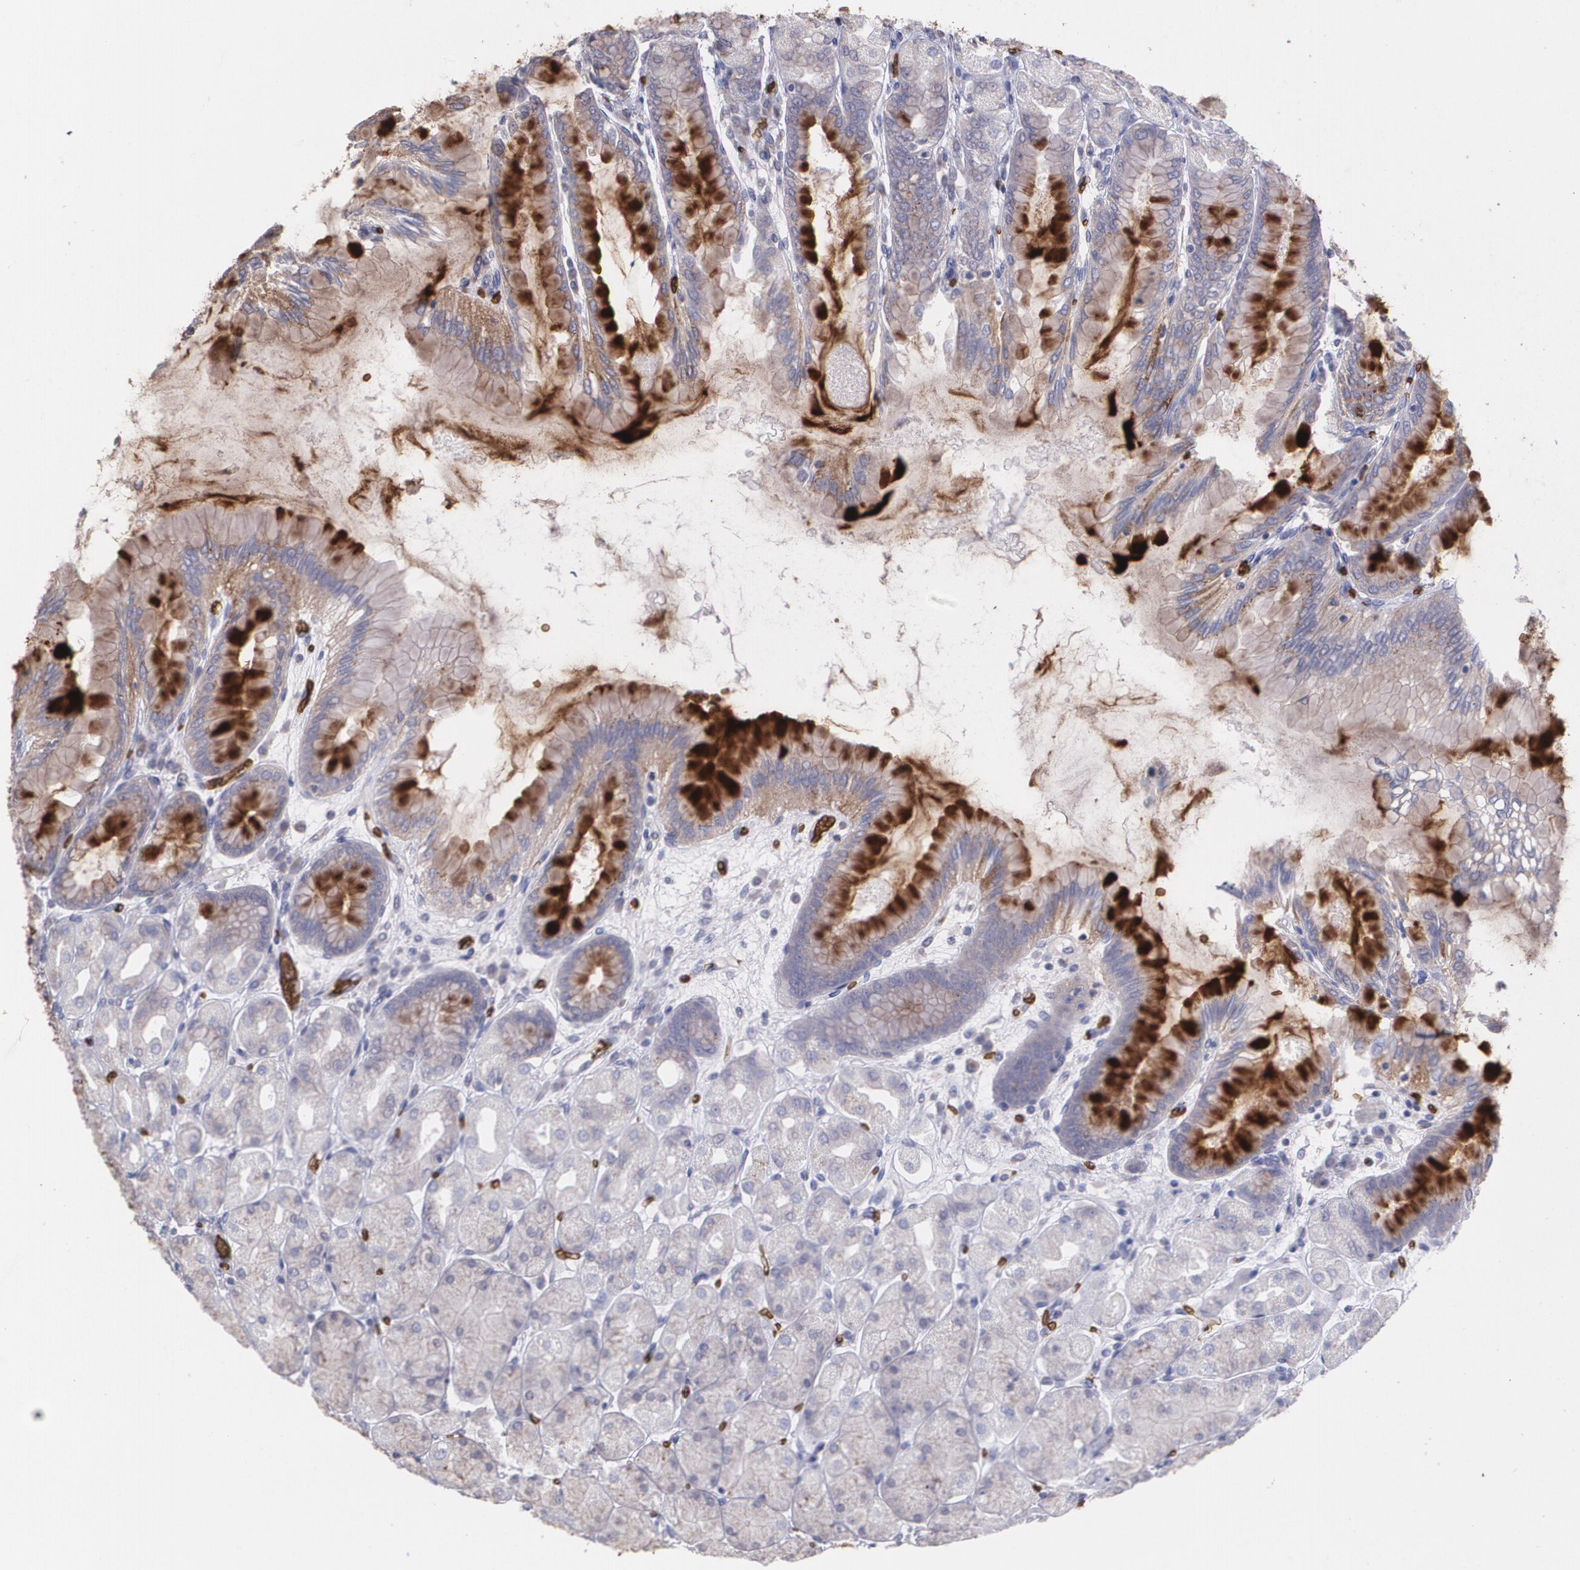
{"staining": {"intensity": "moderate", "quantity": "25%-75%", "location": "cytoplasmic/membranous"}, "tissue": "stomach", "cell_type": "Glandular cells", "image_type": "normal", "snomed": [{"axis": "morphology", "description": "Normal tissue, NOS"}, {"axis": "topography", "description": "Stomach, upper"}], "caption": "A micrograph of stomach stained for a protein reveals moderate cytoplasmic/membranous brown staining in glandular cells.", "gene": "SLC2A1", "patient": {"sex": "female", "age": 56}}